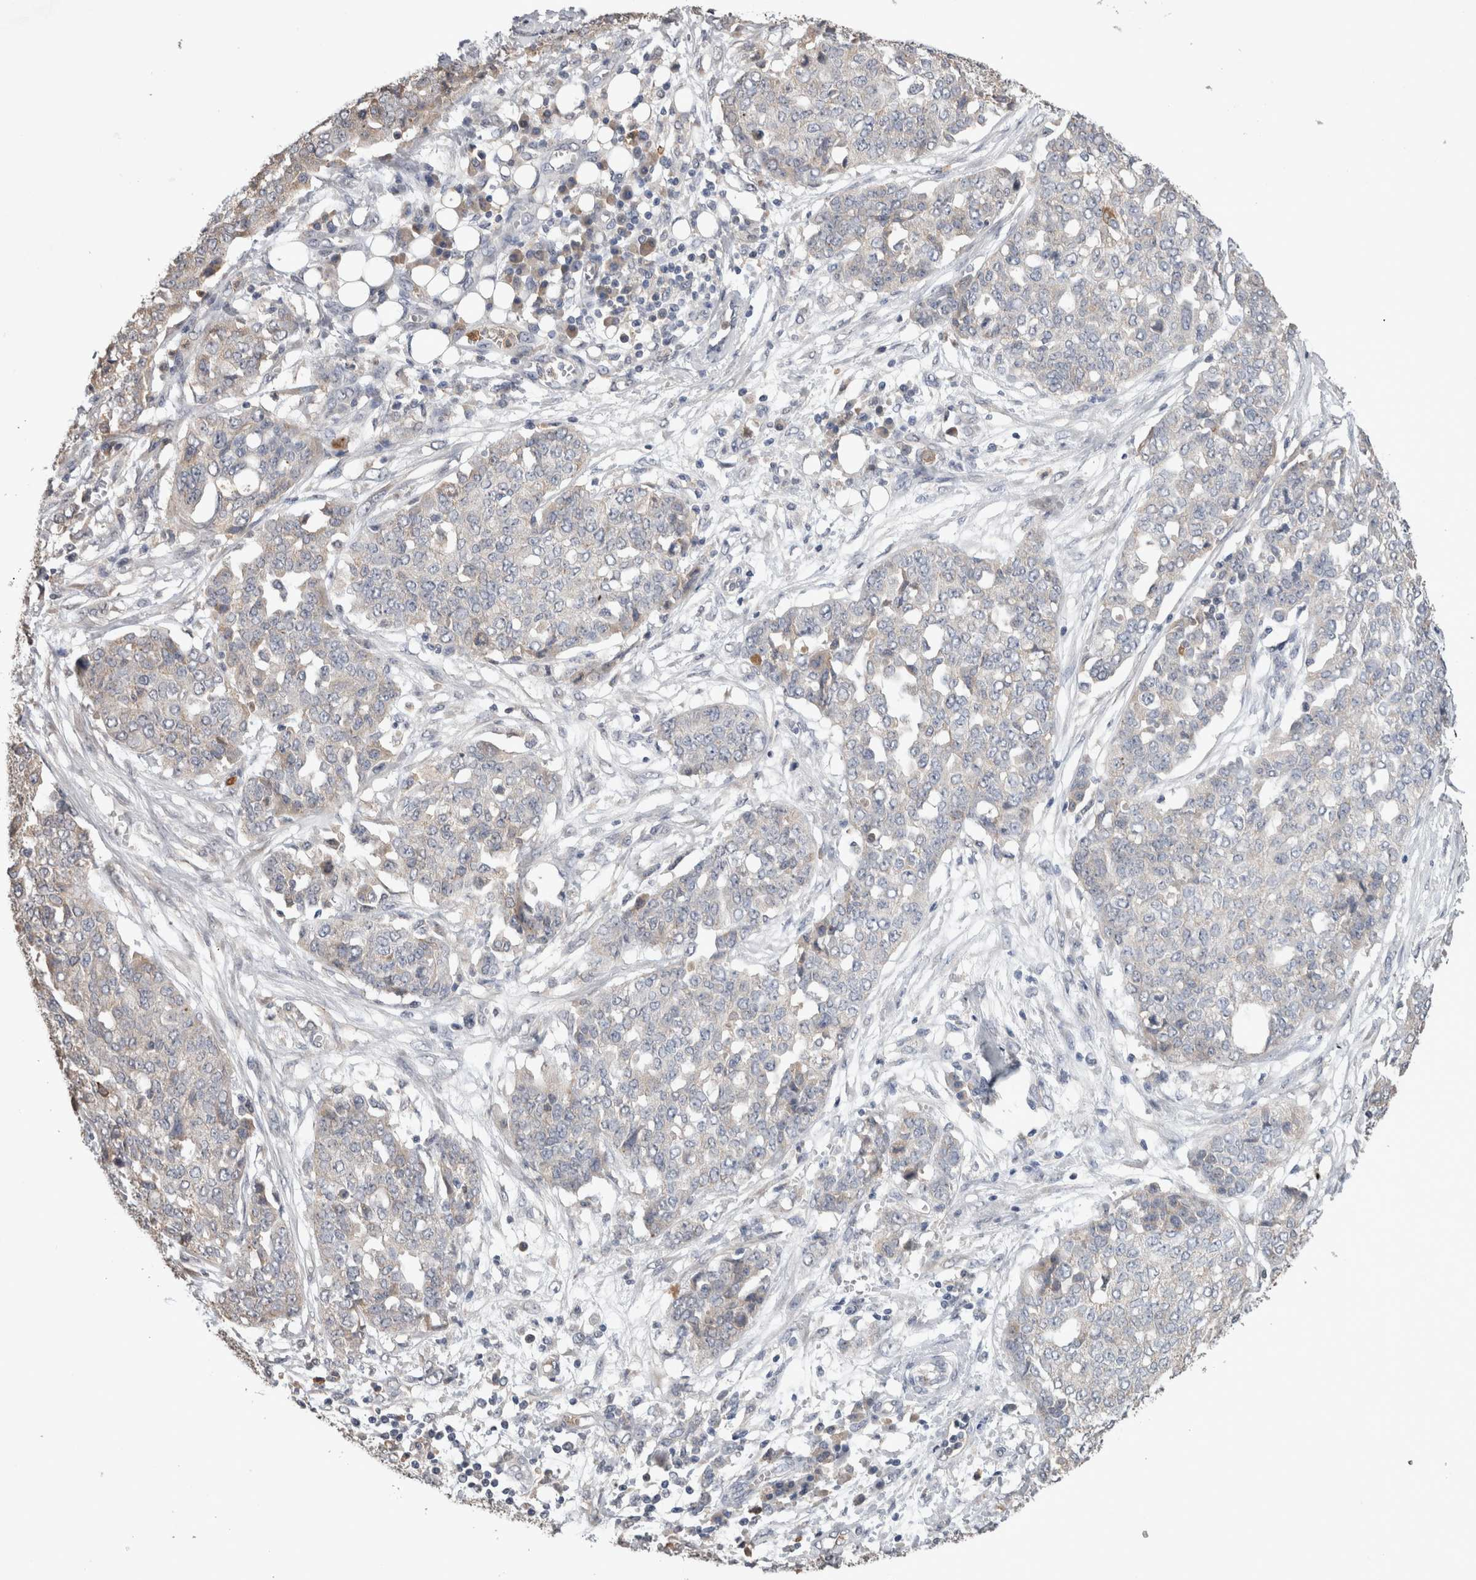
{"staining": {"intensity": "negative", "quantity": "none", "location": "none"}, "tissue": "ovarian cancer", "cell_type": "Tumor cells", "image_type": "cancer", "snomed": [{"axis": "morphology", "description": "Cystadenocarcinoma, serous, NOS"}, {"axis": "topography", "description": "Soft tissue"}, {"axis": "topography", "description": "Ovary"}], "caption": "This is an immunohistochemistry micrograph of serous cystadenocarcinoma (ovarian). There is no positivity in tumor cells.", "gene": "FABP7", "patient": {"sex": "female", "age": 57}}